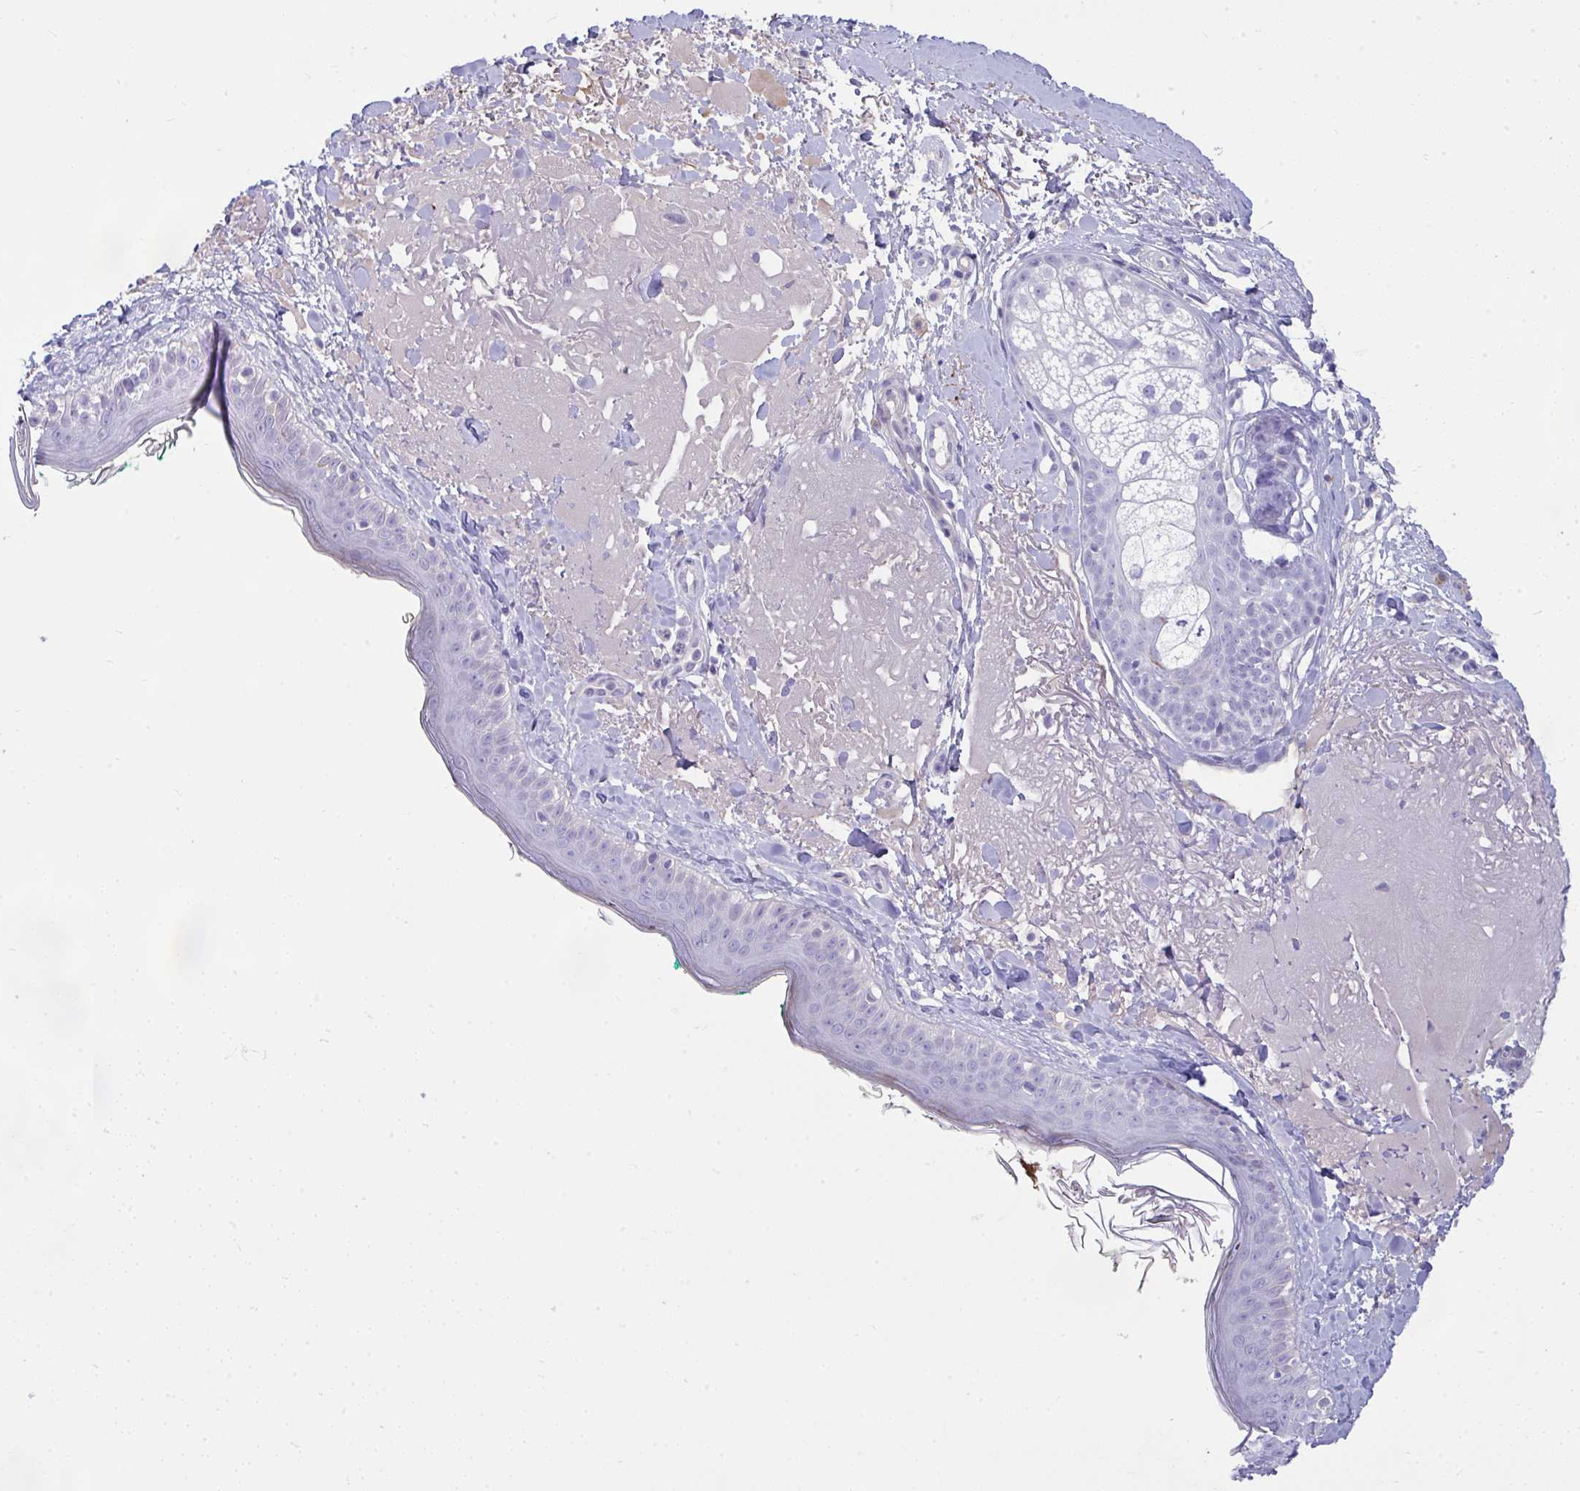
{"staining": {"intensity": "negative", "quantity": "none", "location": "none"}, "tissue": "skin", "cell_type": "Fibroblasts", "image_type": "normal", "snomed": [{"axis": "morphology", "description": "Normal tissue, NOS"}, {"axis": "topography", "description": "Skin"}], "caption": "Immunohistochemistry (IHC) photomicrograph of normal skin: skin stained with DAB displays no significant protein expression in fibroblasts. (DAB IHC with hematoxylin counter stain).", "gene": "PIGZ", "patient": {"sex": "male", "age": 73}}